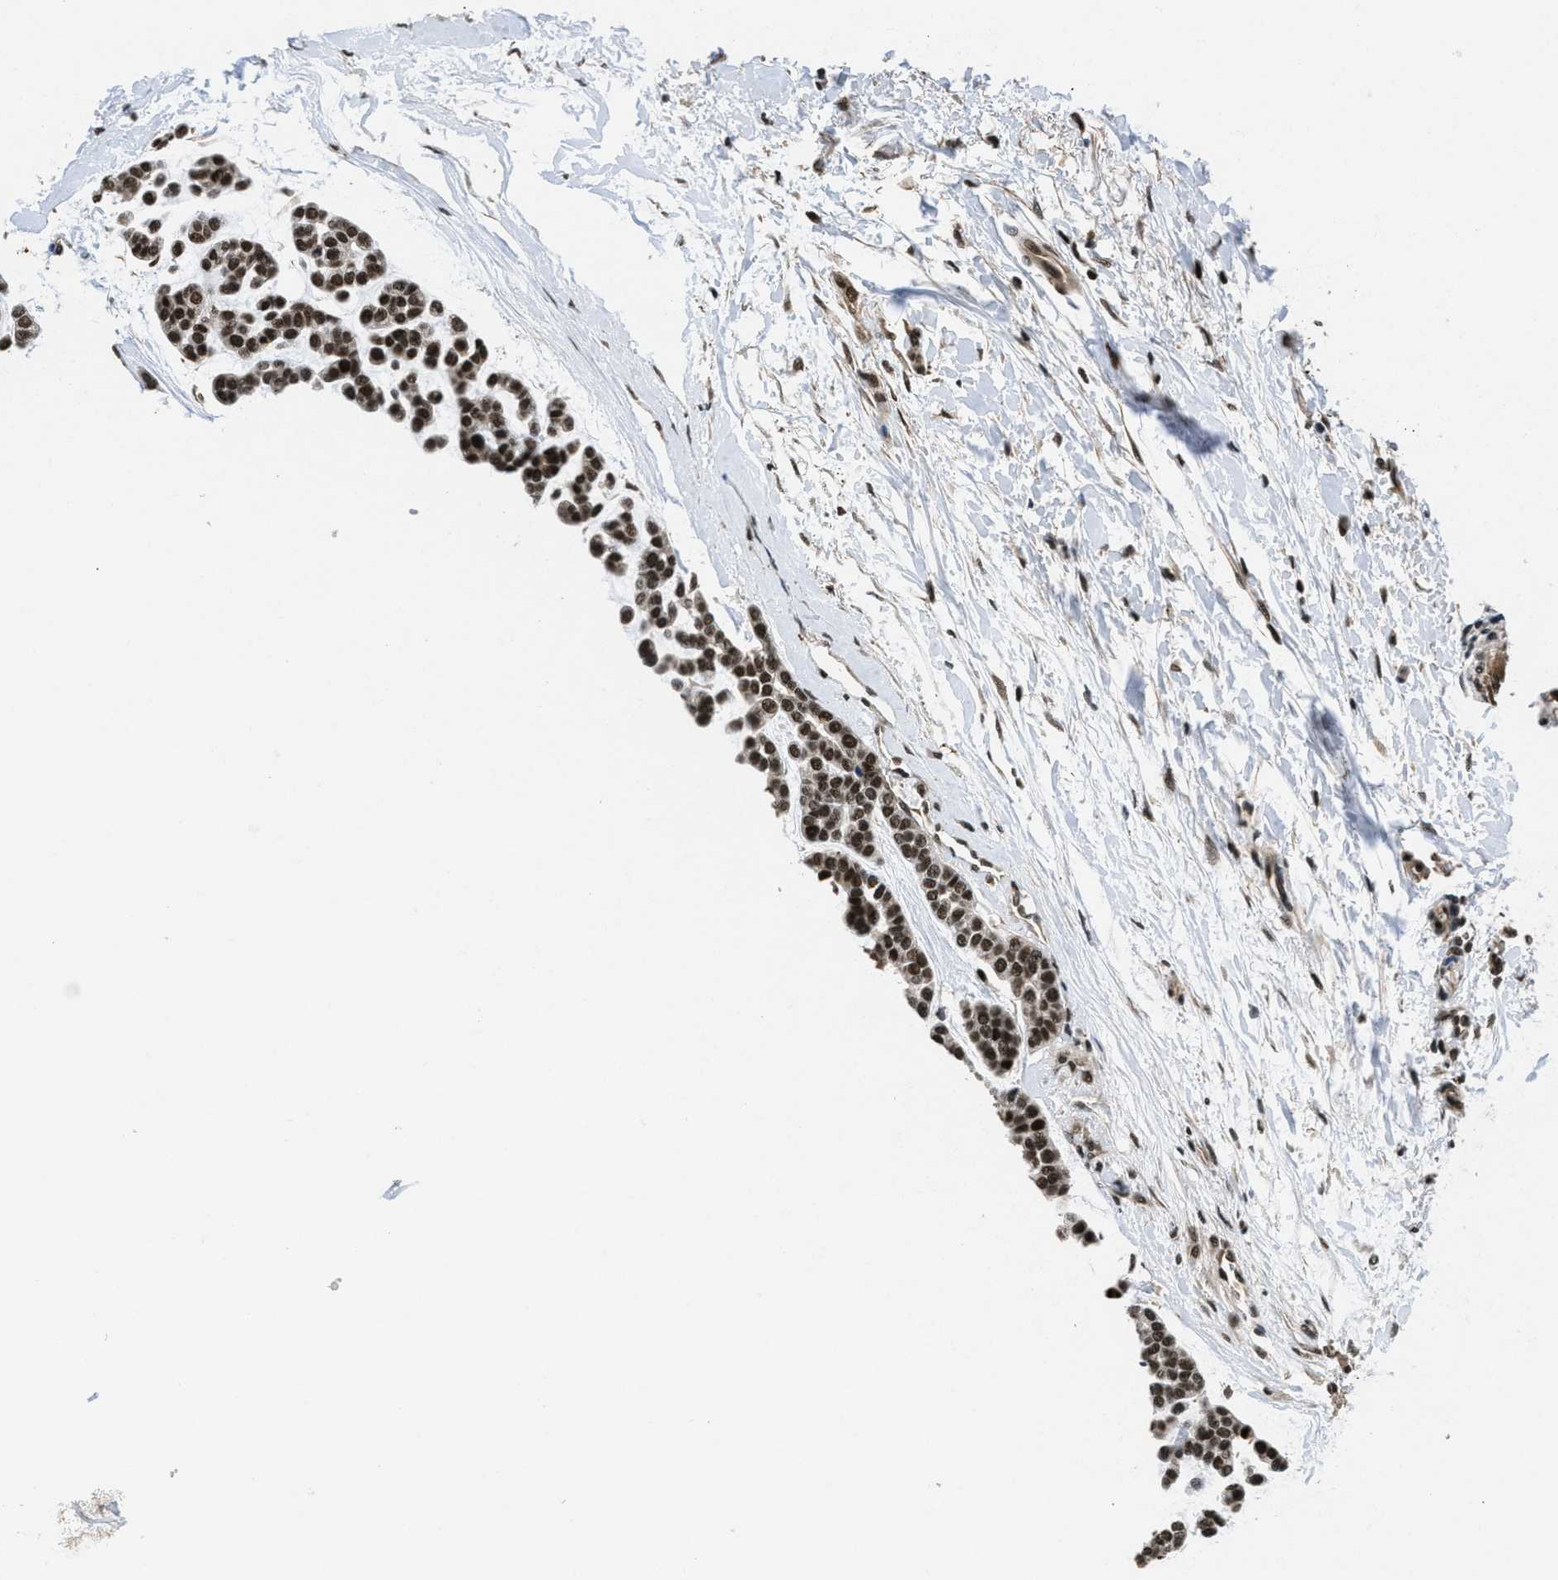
{"staining": {"intensity": "strong", "quantity": ">75%", "location": "cytoplasmic/membranous,nuclear"}, "tissue": "head and neck cancer", "cell_type": "Tumor cells", "image_type": "cancer", "snomed": [{"axis": "morphology", "description": "Adenocarcinoma, NOS"}, {"axis": "morphology", "description": "Adenoma, NOS"}, {"axis": "topography", "description": "Head-Neck"}], "caption": "An image showing strong cytoplasmic/membranous and nuclear positivity in approximately >75% of tumor cells in head and neck adenocarcinoma, as visualized by brown immunohistochemical staining.", "gene": "CUL4B", "patient": {"sex": "female", "age": 55}}